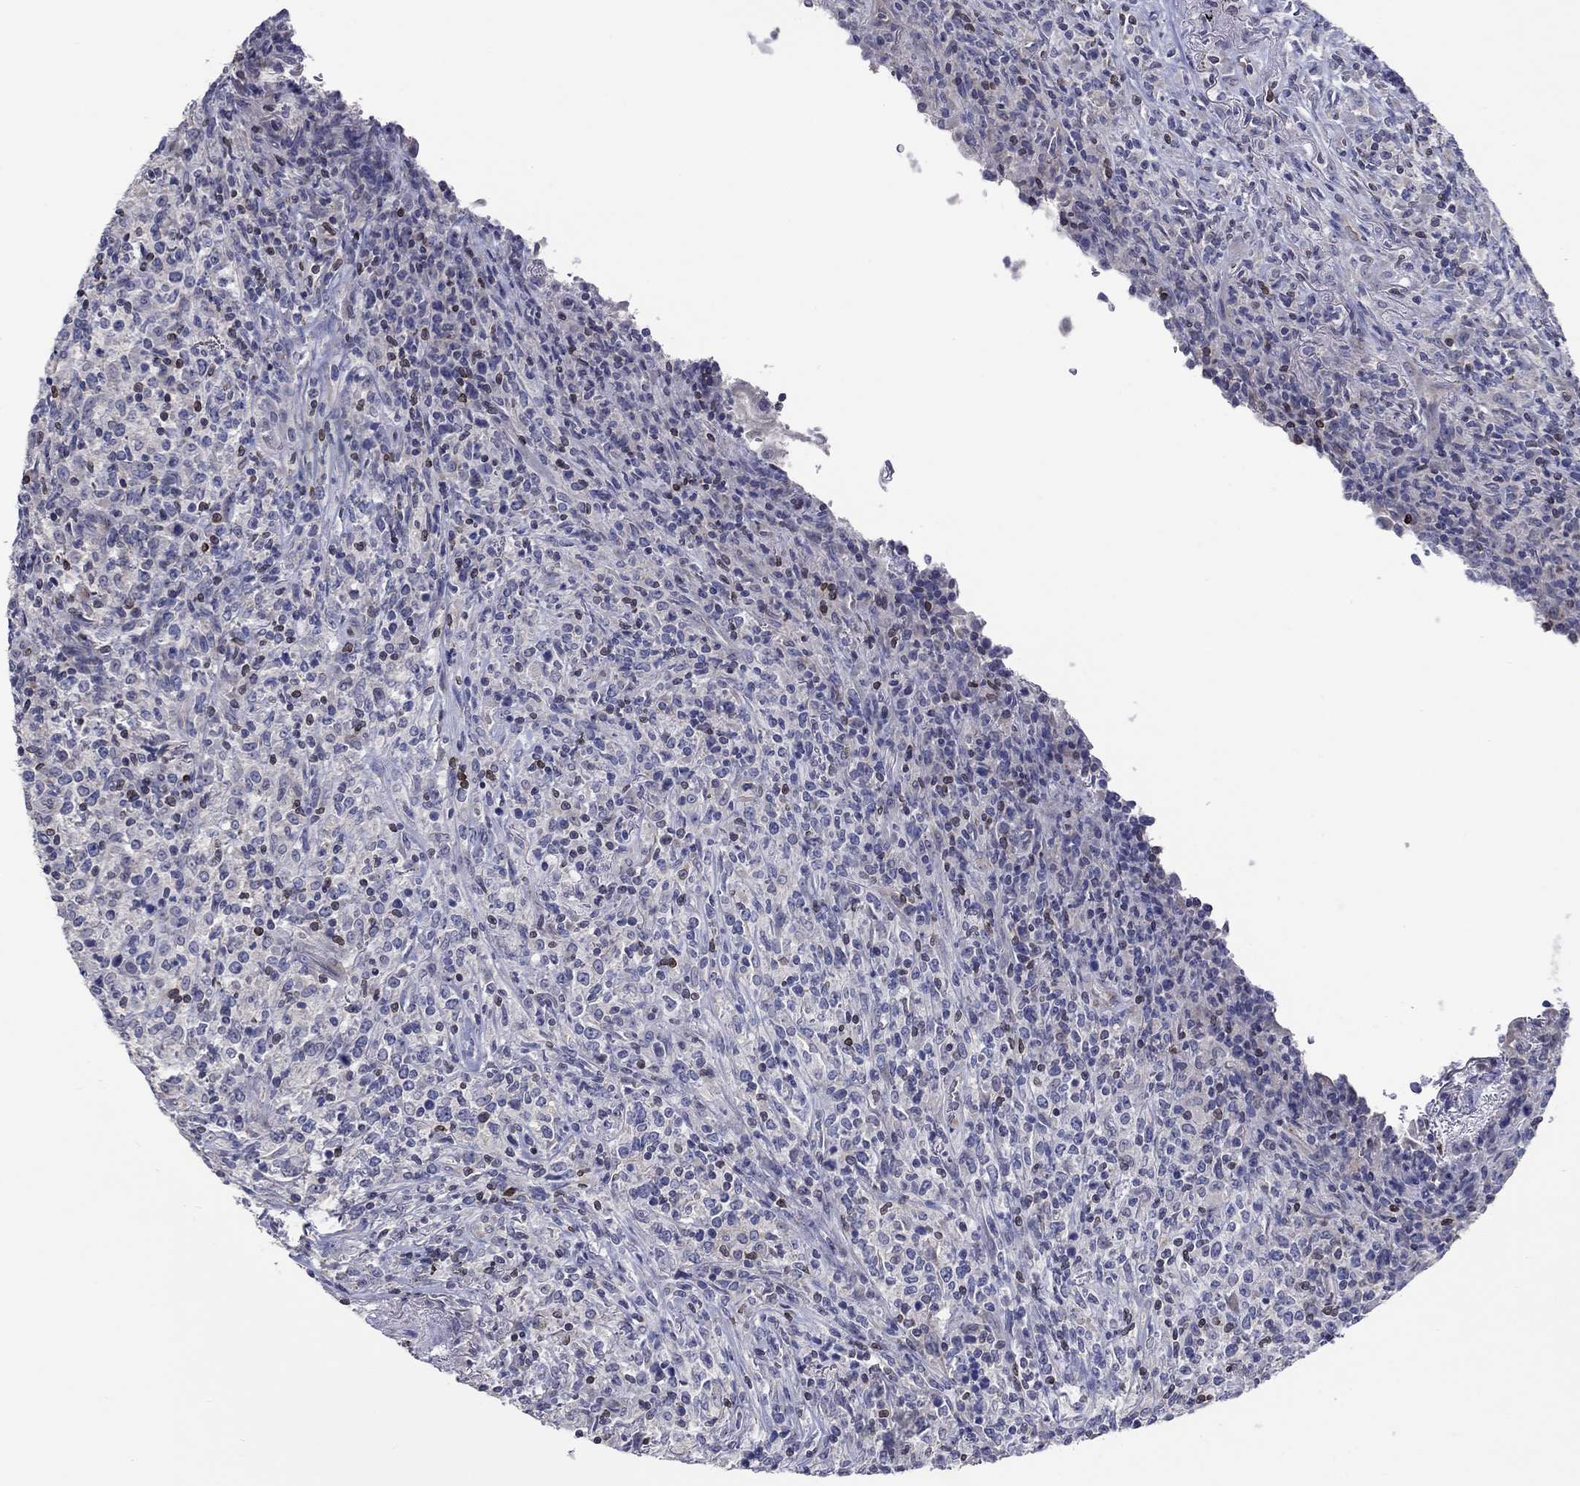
{"staining": {"intensity": "negative", "quantity": "none", "location": "none"}, "tissue": "lymphoma", "cell_type": "Tumor cells", "image_type": "cancer", "snomed": [{"axis": "morphology", "description": "Malignant lymphoma, non-Hodgkin's type, High grade"}, {"axis": "topography", "description": "Lung"}], "caption": "Protein analysis of lymphoma shows no significant positivity in tumor cells.", "gene": "ERMP1", "patient": {"sex": "male", "age": 79}}